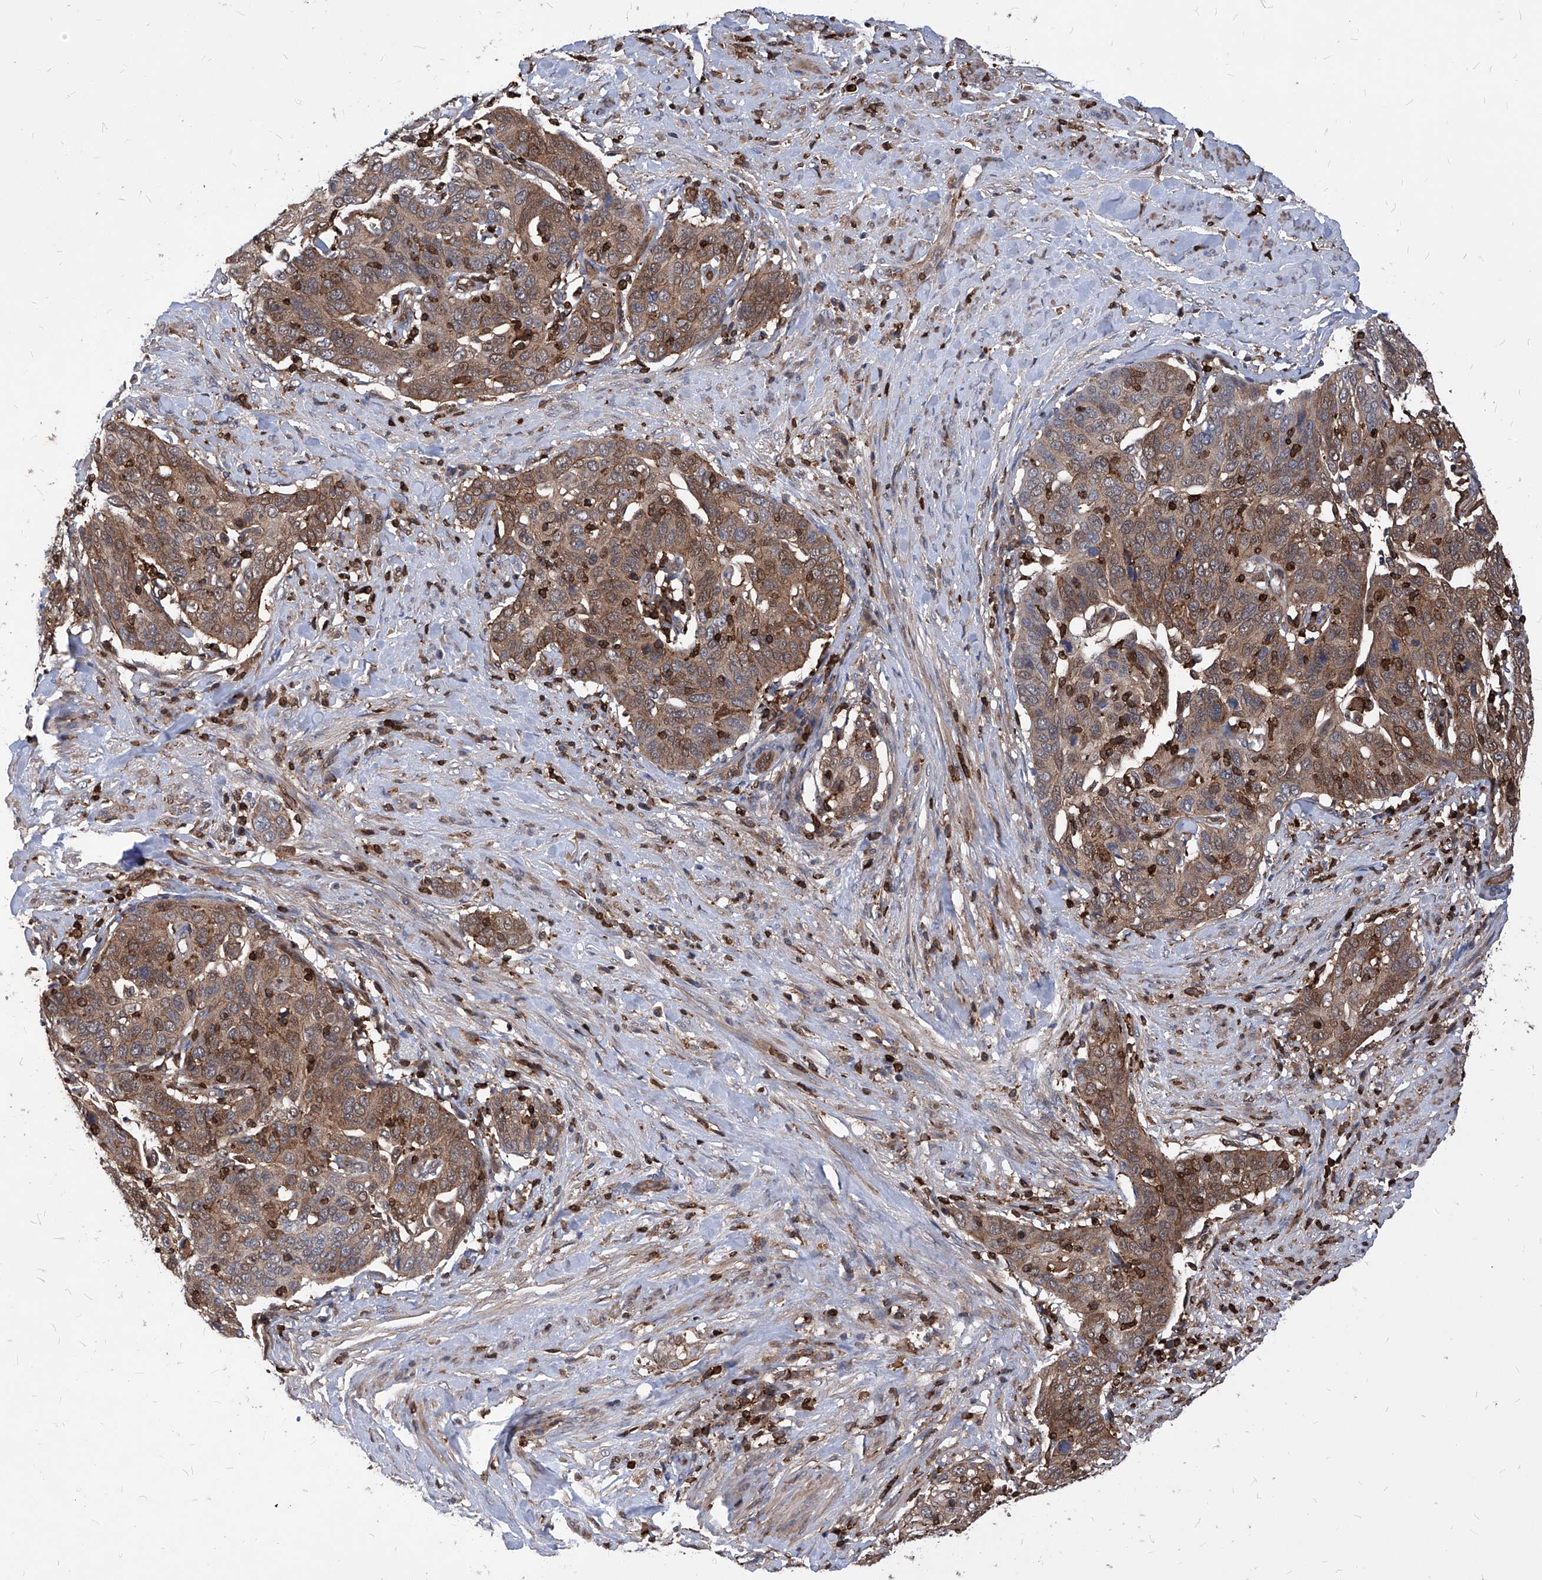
{"staining": {"intensity": "moderate", "quantity": ">75%", "location": "cytoplasmic/membranous"}, "tissue": "cervical cancer", "cell_type": "Tumor cells", "image_type": "cancer", "snomed": [{"axis": "morphology", "description": "Squamous cell carcinoma, NOS"}, {"axis": "topography", "description": "Cervix"}], "caption": "Squamous cell carcinoma (cervical) was stained to show a protein in brown. There is medium levels of moderate cytoplasmic/membranous staining in about >75% of tumor cells. The staining is performed using DAB brown chromogen to label protein expression. The nuclei are counter-stained blue using hematoxylin.", "gene": "ABRACL", "patient": {"sex": "female", "age": 60}}